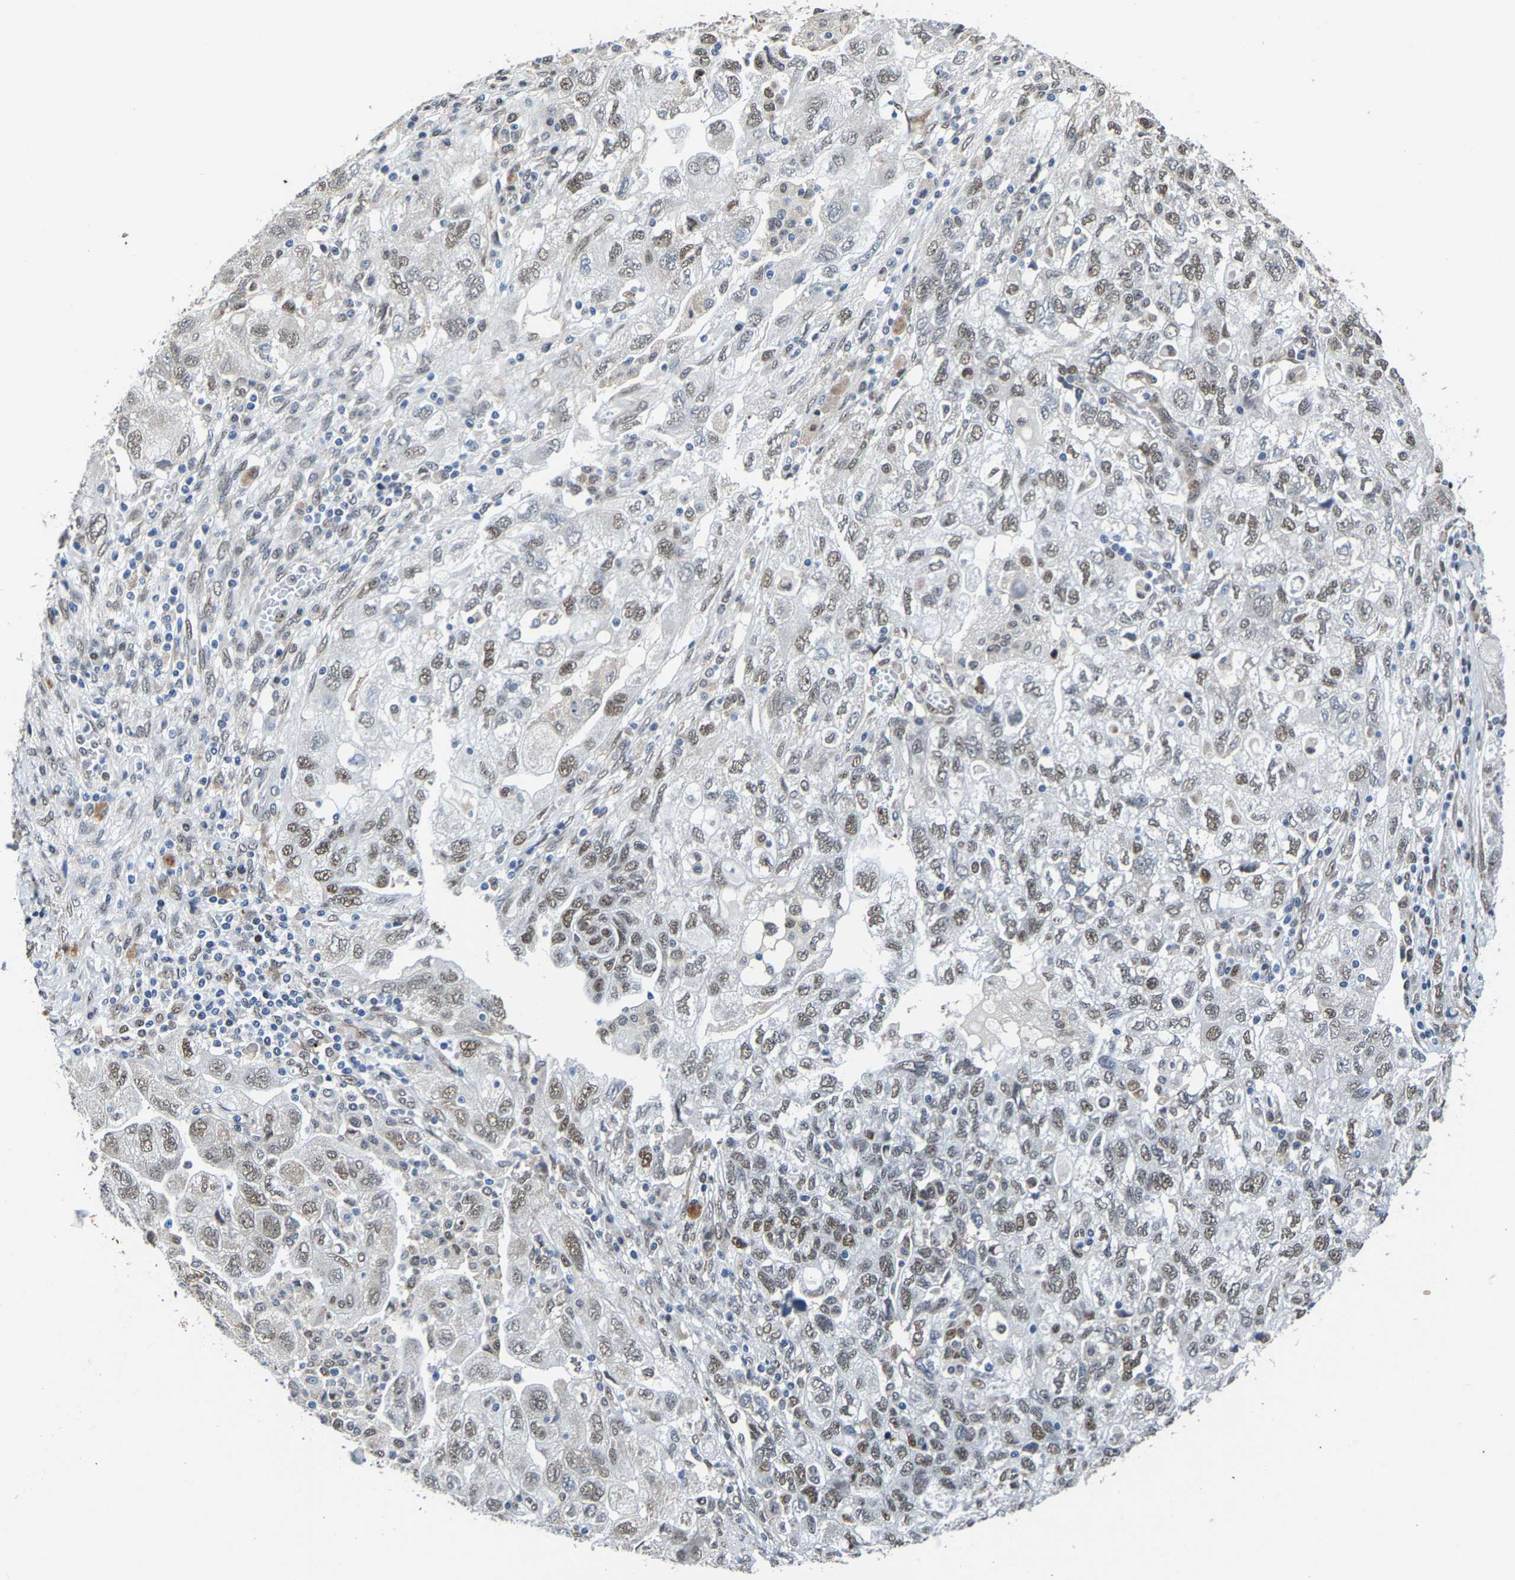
{"staining": {"intensity": "moderate", "quantity": "25%-75%", "location": "nuclear"}, "tissue": "ovarian cancer", "cell_type": "Tumor cells", "image_type": "cancer", "snomed": [{"axis": "morphology", "description": "Carcinoma, NOS"}, {"axis": "morphology", "description": "Cystadenocarcinoma, serous, NOS"}, {"axis": "topography", "description": "Ovary"}], "caption": "Protein staining demonstrates moderate nuclear staining in approximately 25%-75% of tumor cells in ovarian cancer (carcinoma).", "gene": "METTL1", "patient": {"sex": "female", "age": 69}}